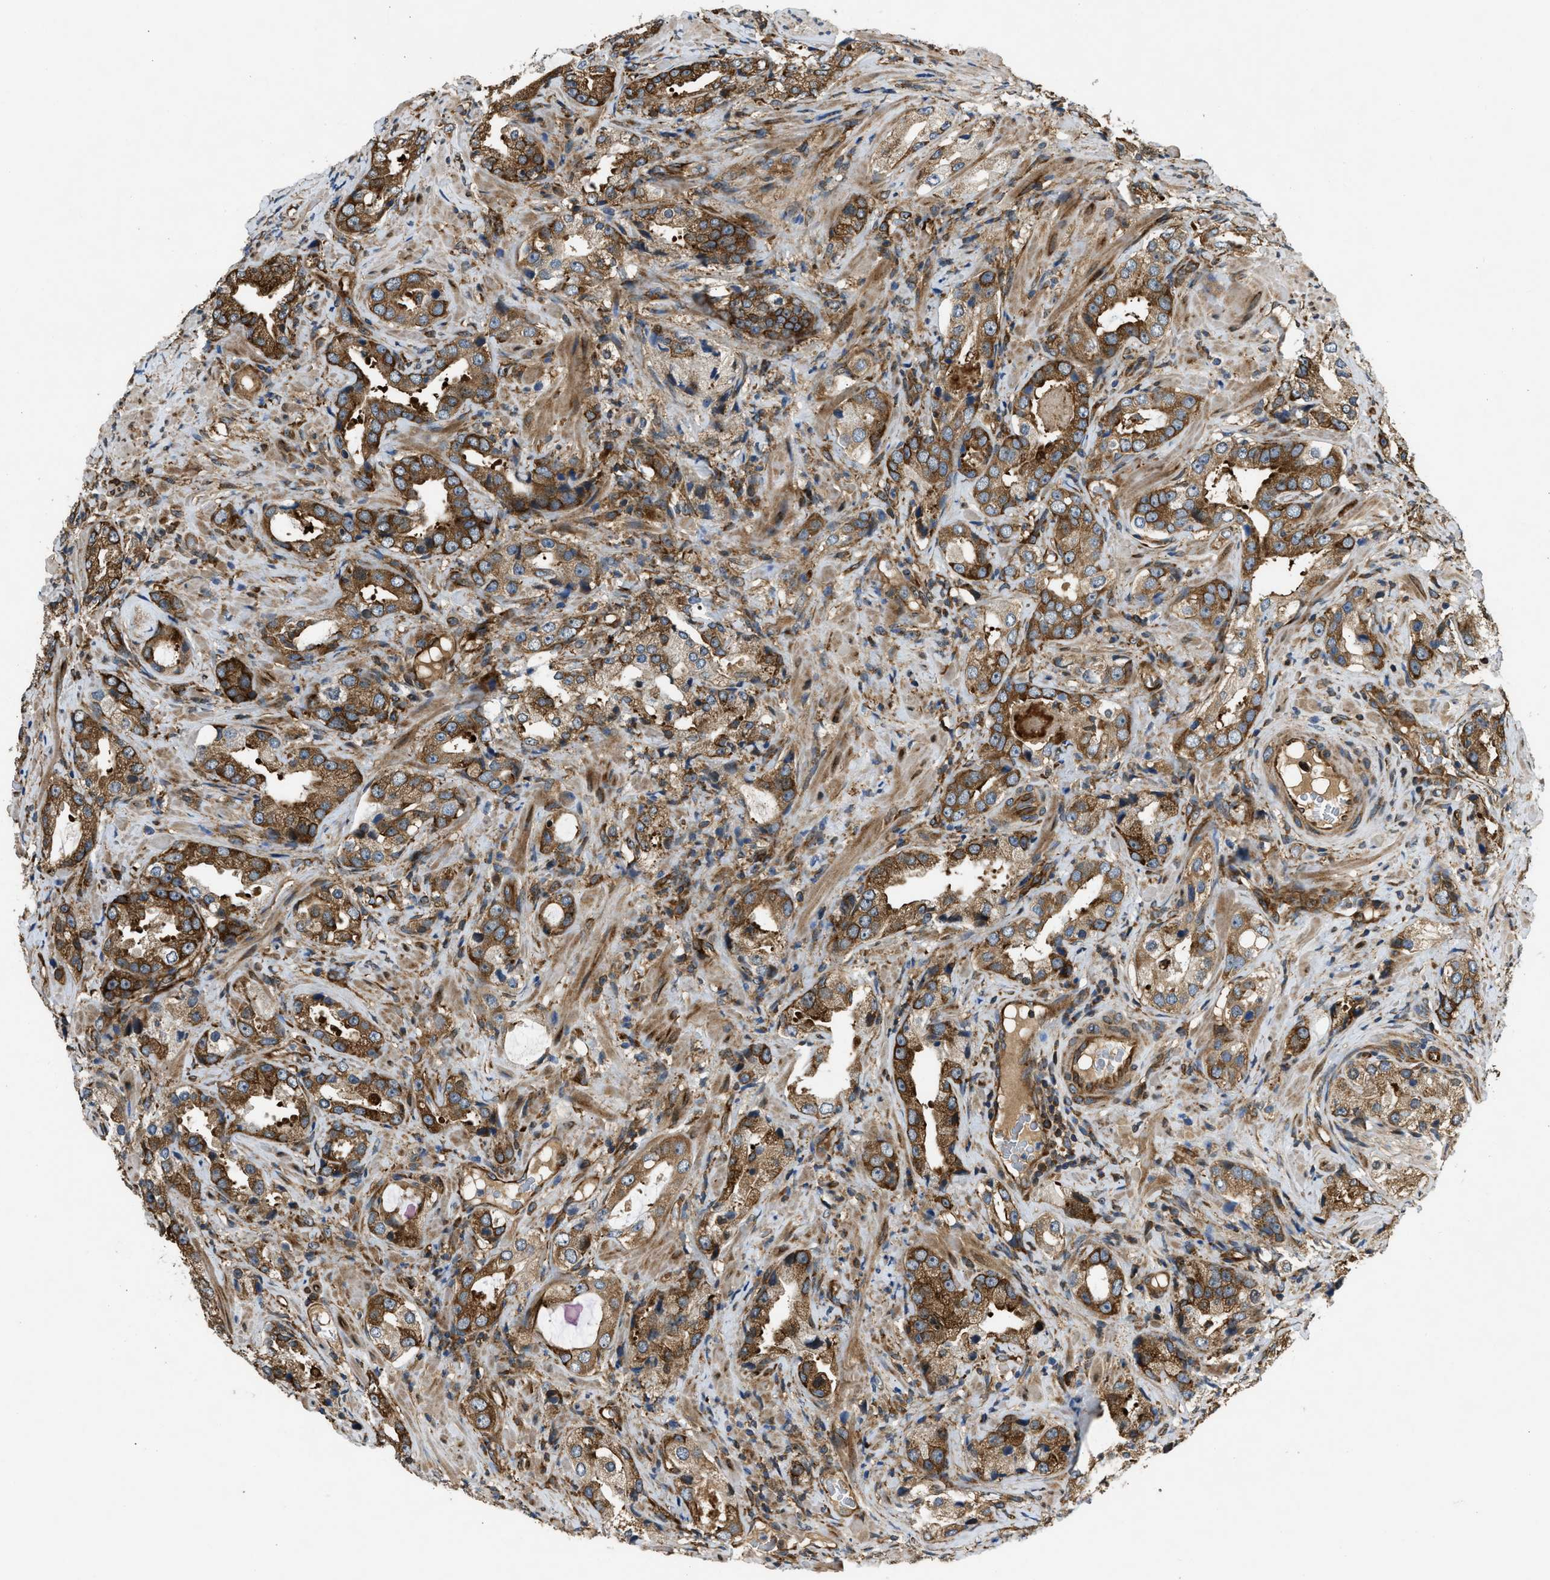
{"staining": {"intensity": "strong", "quantity": ">75%", "location": "cytoplasmic/membranous"}, "tissue": "prostate cancer", "cell_type": "Tumor cells", "image_type": "cancer", "snomed": [{"axis": "morphology", "description": "Adenocarcinoma, High grade"}, {"axis": "topography", "description": "Prostate"}], "caption": "The micrograph demonstrates staining of adenocarcinoma (high-grade) (prostate), revealing strong cytoplasmic/membranous protein staining (brown color) within tumor cells. (brown staining indicates protein expression, while blue staining denotes nuclei).", "gene": "RASGRF2", "patient": {"sex": "male", "age": 63}}